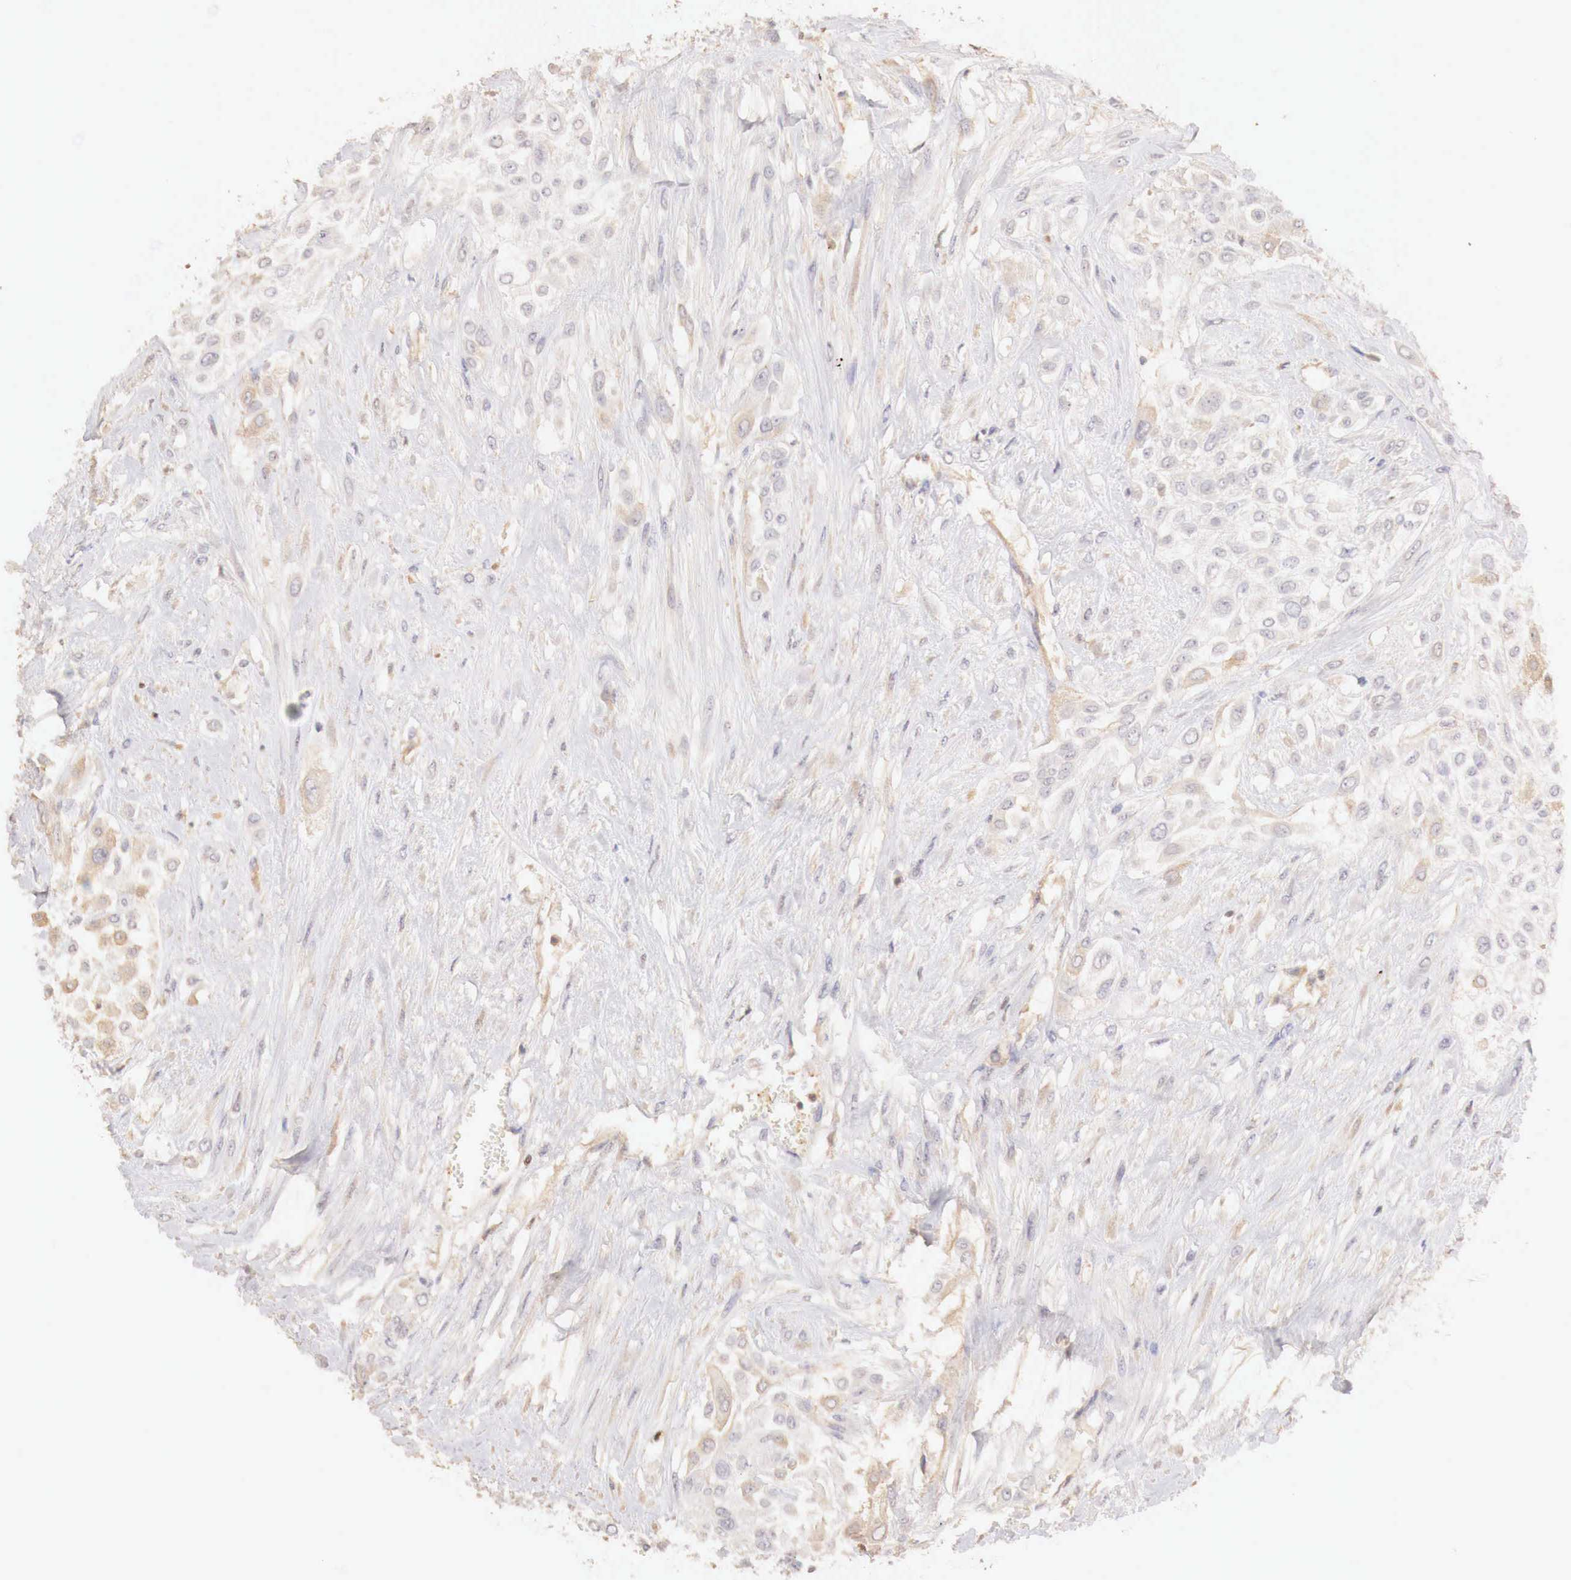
{"staining": {"intensity": "weak", "quantity": "25%-75%", "location": "cytoplasmic/membranous"}, "tissue": "urothelial cancer", "cell_type": "Tumor cells", "image_type": "cancer", "snomed": [{"axis": "morphology", "description": "Urothelial carcinoma, High grade"}, {"axis": "topography", "description": "Urinary bladder"}], "caption": "Human urothelial carcinoma (high-grade) stained for a protein (brown) shows weak cytoplasmic/membranous positive staining in approximately 25%-75% of tumor cells.", "gene": "GATA1", "patient": {"sex": "male", "age": 57}}